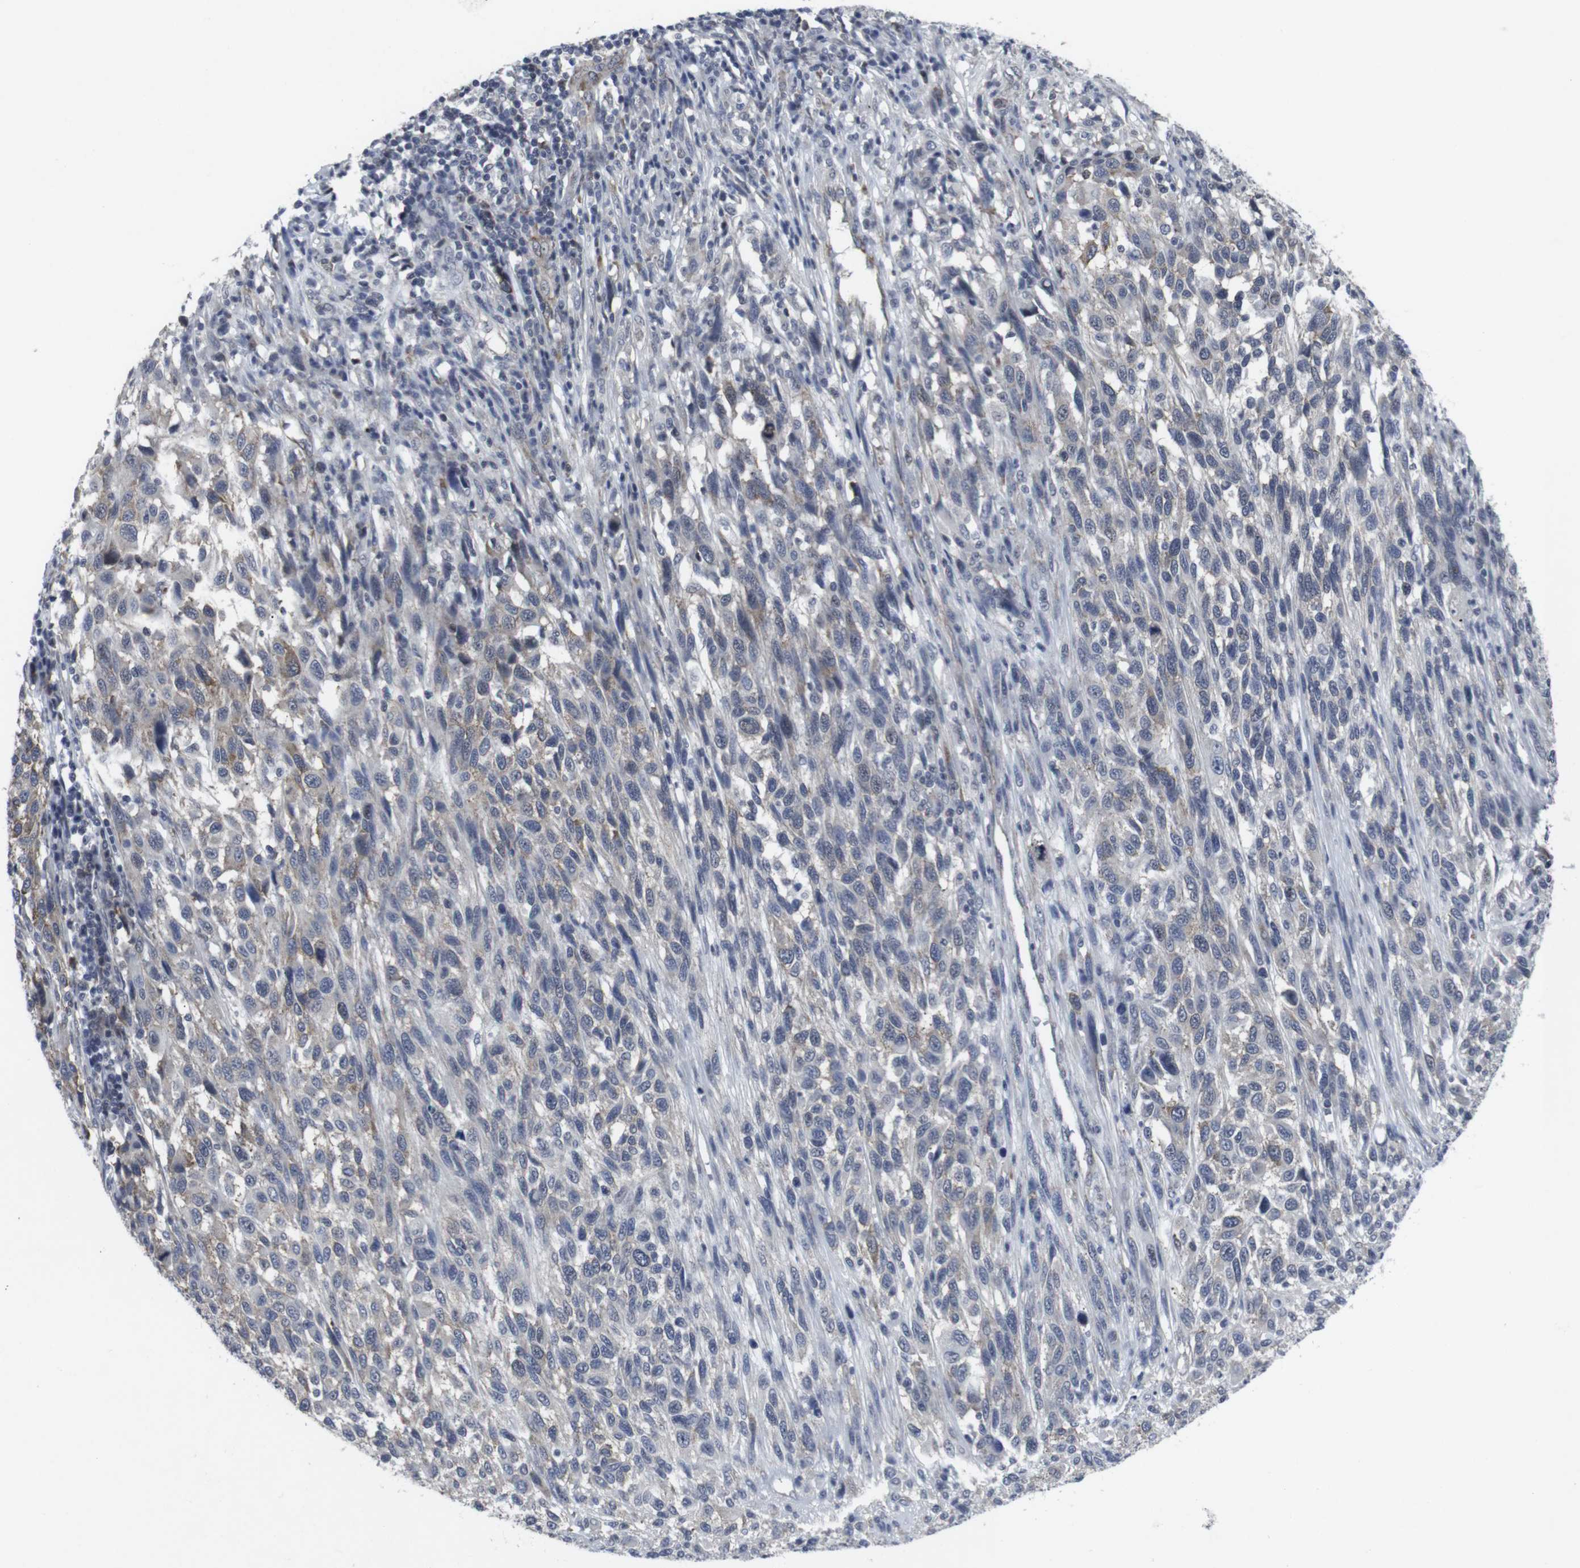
{"staining": {"intensity": "moderate", "quantity": "<25%", "location": "cytoplasmic/membranous"}, "tissue": "melanoma", "cell_type": "Tumor cells", "image_type": "cancer", "snomed": [{"axis": "morphology", "description": "Malignant melanoma, Metastatic site"}, {"axis": "topography", "description": "Lymph node"}], "caption": "Brown immunohistochemical staining in melanoma reveals moderate cytoplasmic/membranous positivity in approximately <25% of tumor cells.", "gene": "GEMIN2", "patient": {"sex": "male", "age": 61}}